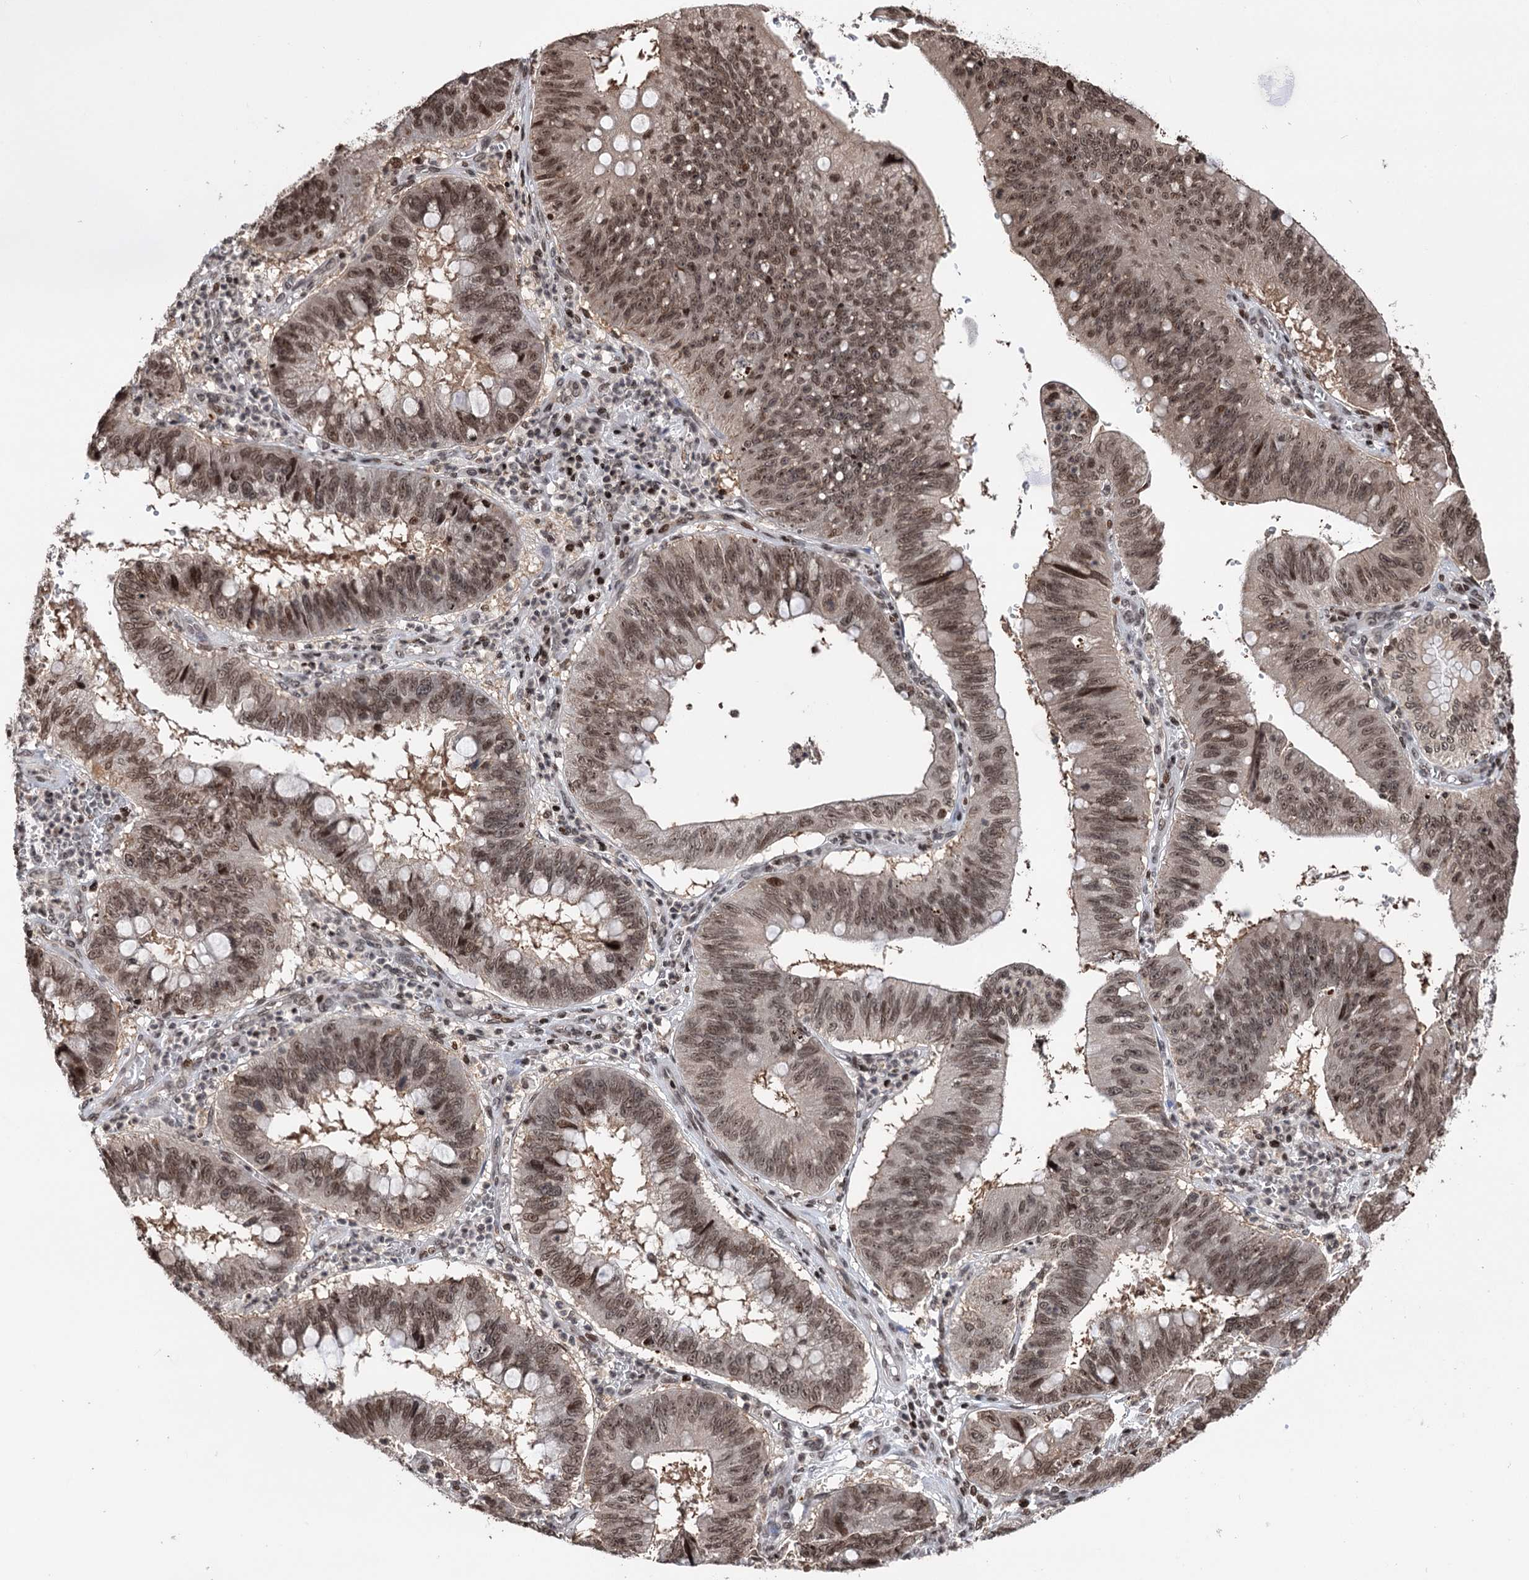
{"staining": {"intensity": "moderate", "quantity": ">75%", "location": "nuclear"}, "tissue": "stomach cancer", "cell_type": "Tumor cells", "image_type": "cancer", "snomed": [{"axis": "morphology", "description": "Adenocarcinoma, NOS"}, {"axis": "topography", "description": "Stomach"}], "caption": "Protein positivity by IHC displays moderate nuclear expression in approximately >75% of tumor cells in adenocarcinoma (stomach).", "gene": "CCDC77", "patient": {"sex": "male", "age": 59}}